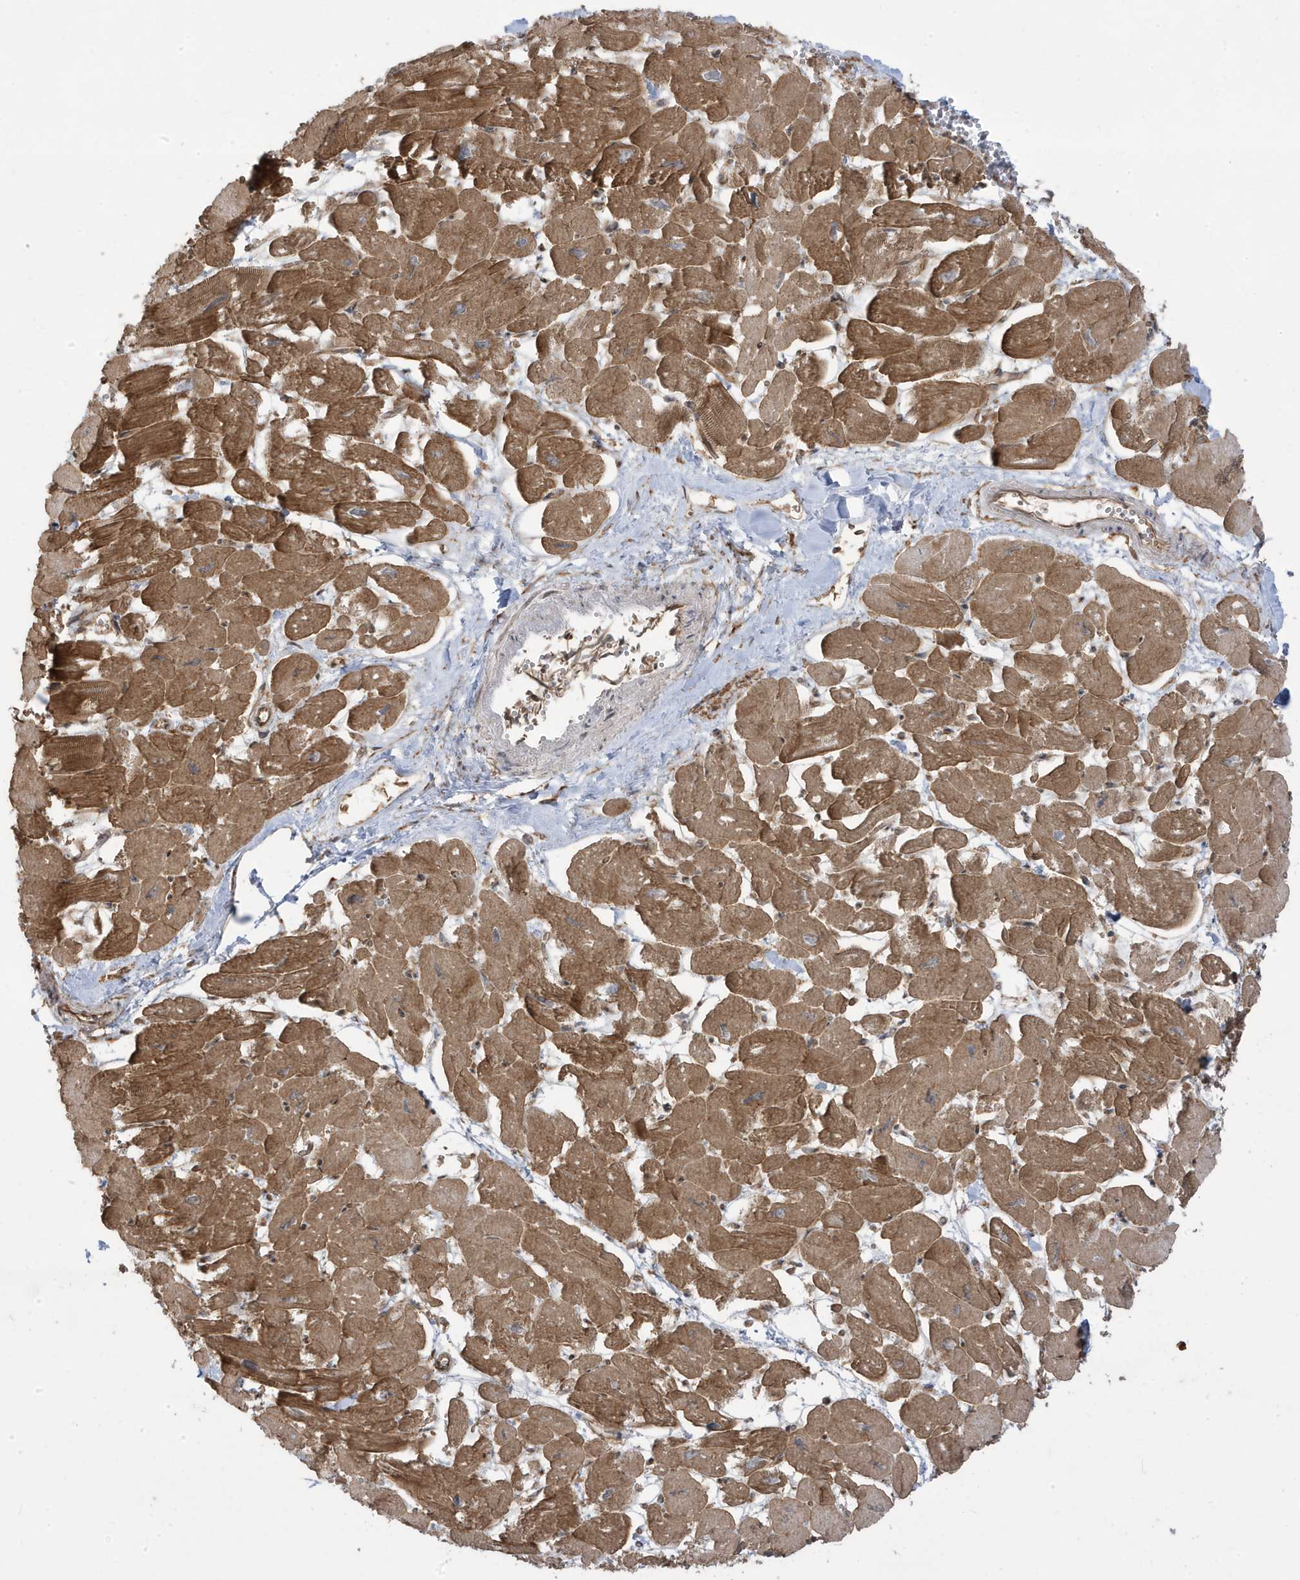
{"staining": {"intensity": "moderate", "quantity": ">75%", "location": "cytoplasmic/membranous"}, "tissue": "heart muscle", "cell_type": "Cardiomyocytes", "image_type": "normal", "snomed": [{"axis": "morphology", "description": "Normal tissue, NOS"}, {"axis": "topography", "description": "Heart"}], "caption": "A high-resolution micrograph shows IHC staining of unremarkable heart muscle, which reveals moderate cytoplasmic/membranous staining in approximately >75% of cardiomyocytes.", "gene": "DNAJC12", "patient": {"sex": "male", "age": 54}}